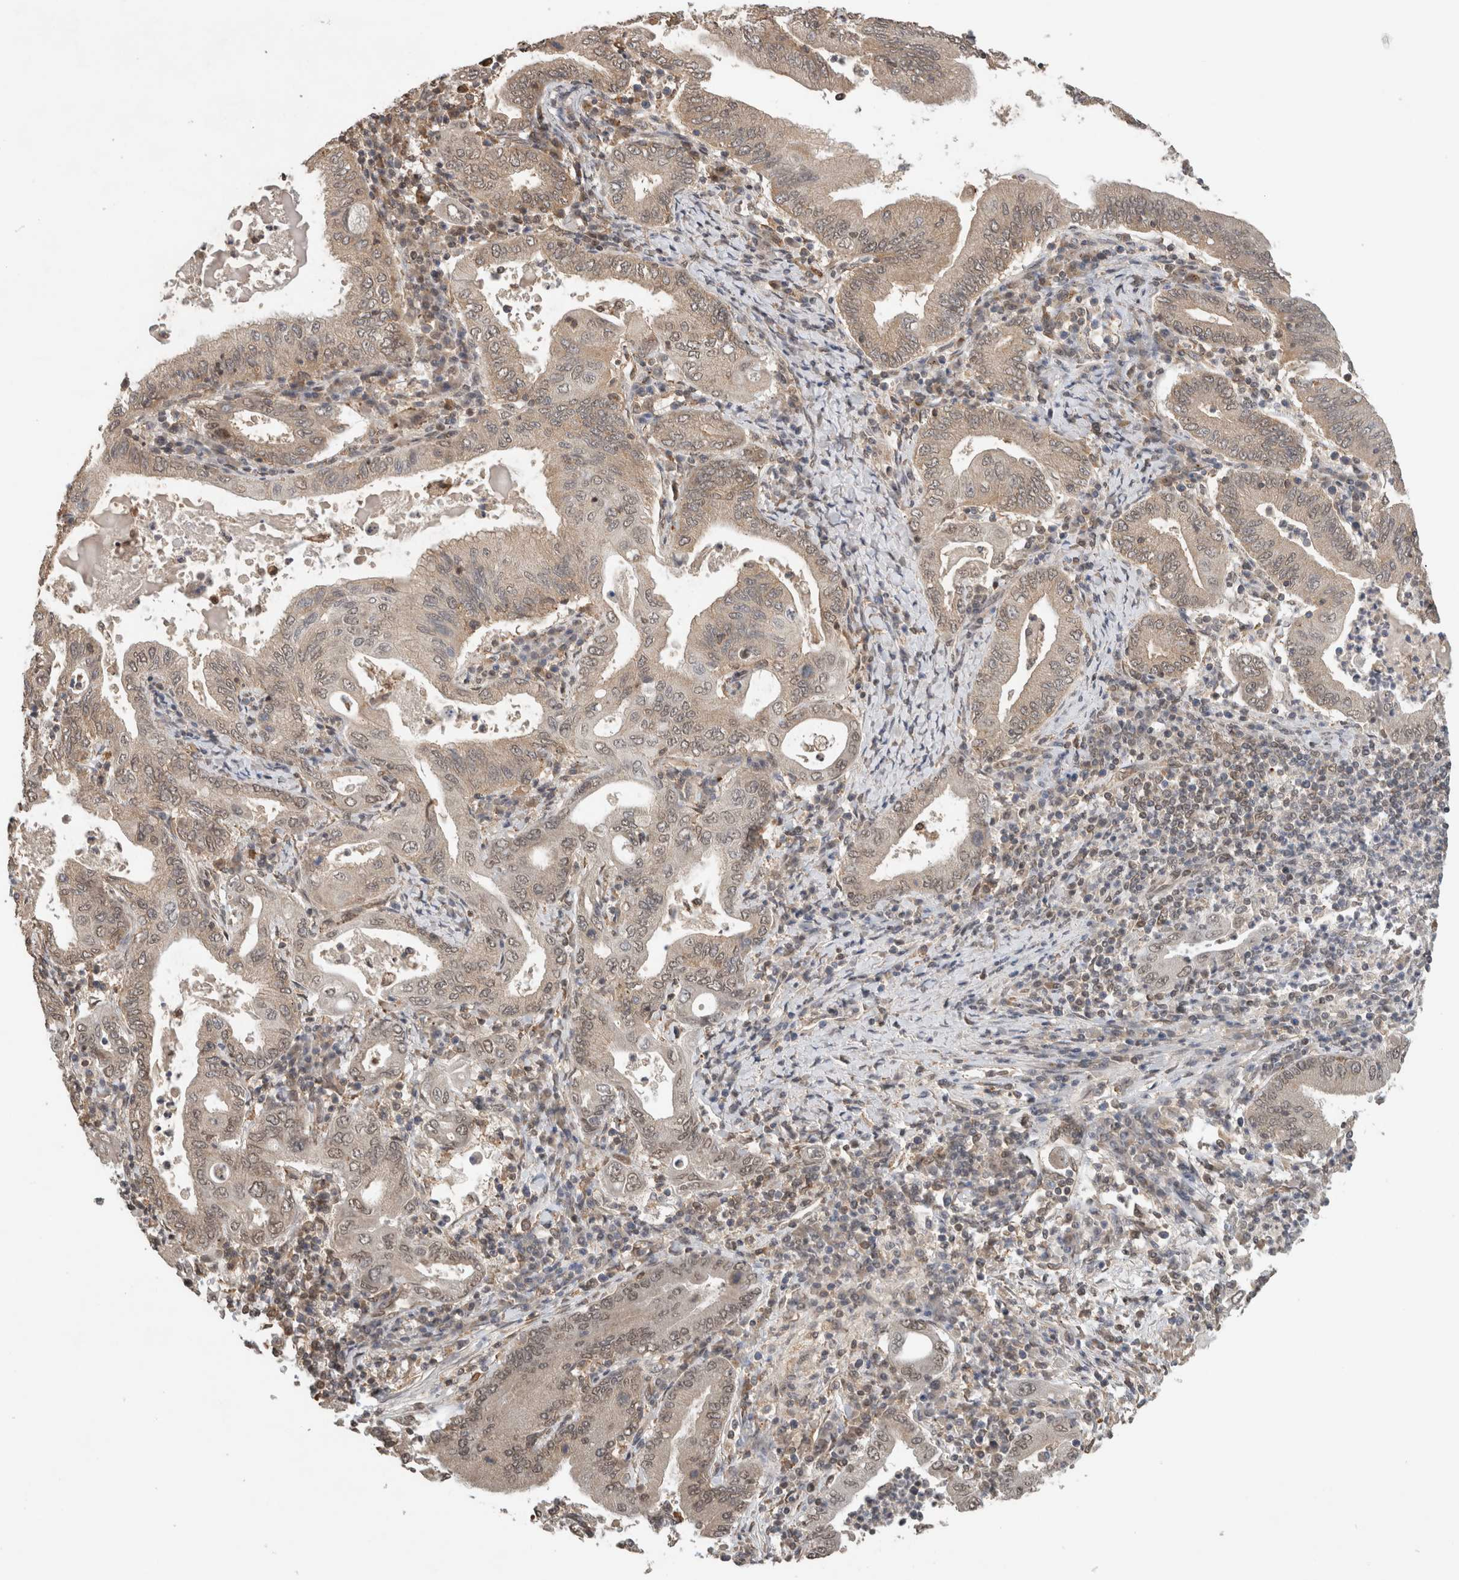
{"staining": {"intensity": "weak", "quantity": ">75%", "location": "cytoplasmic/membranous,nuclear"}, "tissue": "stomach cancer", "cell_type": "Tumor cells", "image_type": "cancer", "snomed": [{"axis": "morphology", "description": "Normal tissue, NOS"}, {"axis": "morphology", "description": "Adenocarcinoma, NOS"}, {"axis": "topography", "description": "Esophagus"}, {"axis": "topography", "description": "Stomach, upper"}, {"axis": "topography", "description": "Peripheral nerve tissue"}], "caption": "Human adenocarcinoma (stomach) stained with a protein marker demonstrates weak staining in tumor cells.", "gene": "C1orf21", "patient": {"sex": "male", "age": 62}}